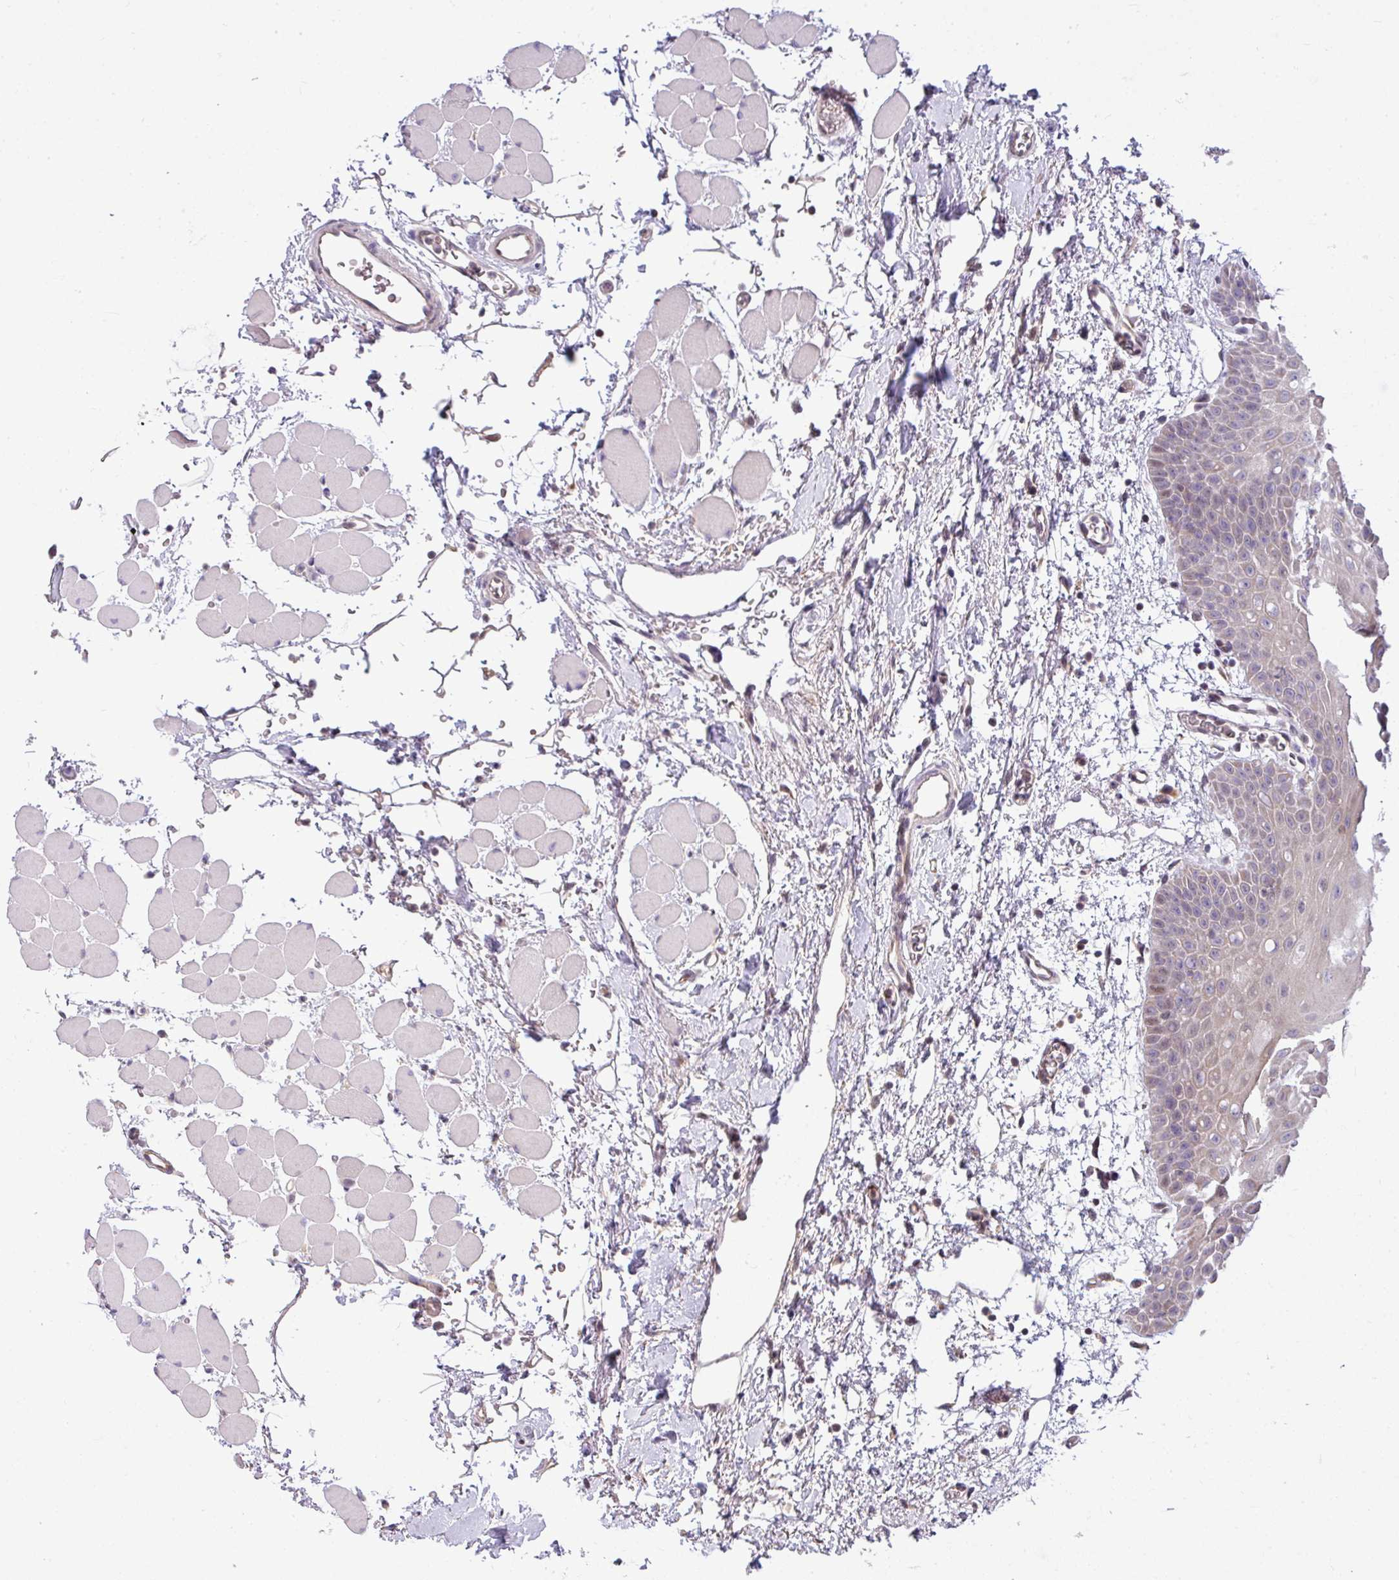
{"staining": {"intensity": "weak", "quantity": "<25%", "location": "cytoplasmic/membranous,nuclear"}, "tissue": "oral mucosa", "cell_type": "Squamous epithelial cells", "image_type": "normal", "snomed": [{"axis": "morphology", "description": "Normal tissue, NOS"}, {"axis": "topography", "description": "Oral tissue"}, {"axis": "topography", "description": "Tounge, NOS"}], "caption": "The immunohistochemistry micrograph has no significant positivity in squamous epithelial cells of oral mucosa. (DAB (3,3'-diaminobenzidine) IHC with hematoxylin counter stain).", "gene": "STAT5A", "patient": {"sex": "female", "age": 59}}